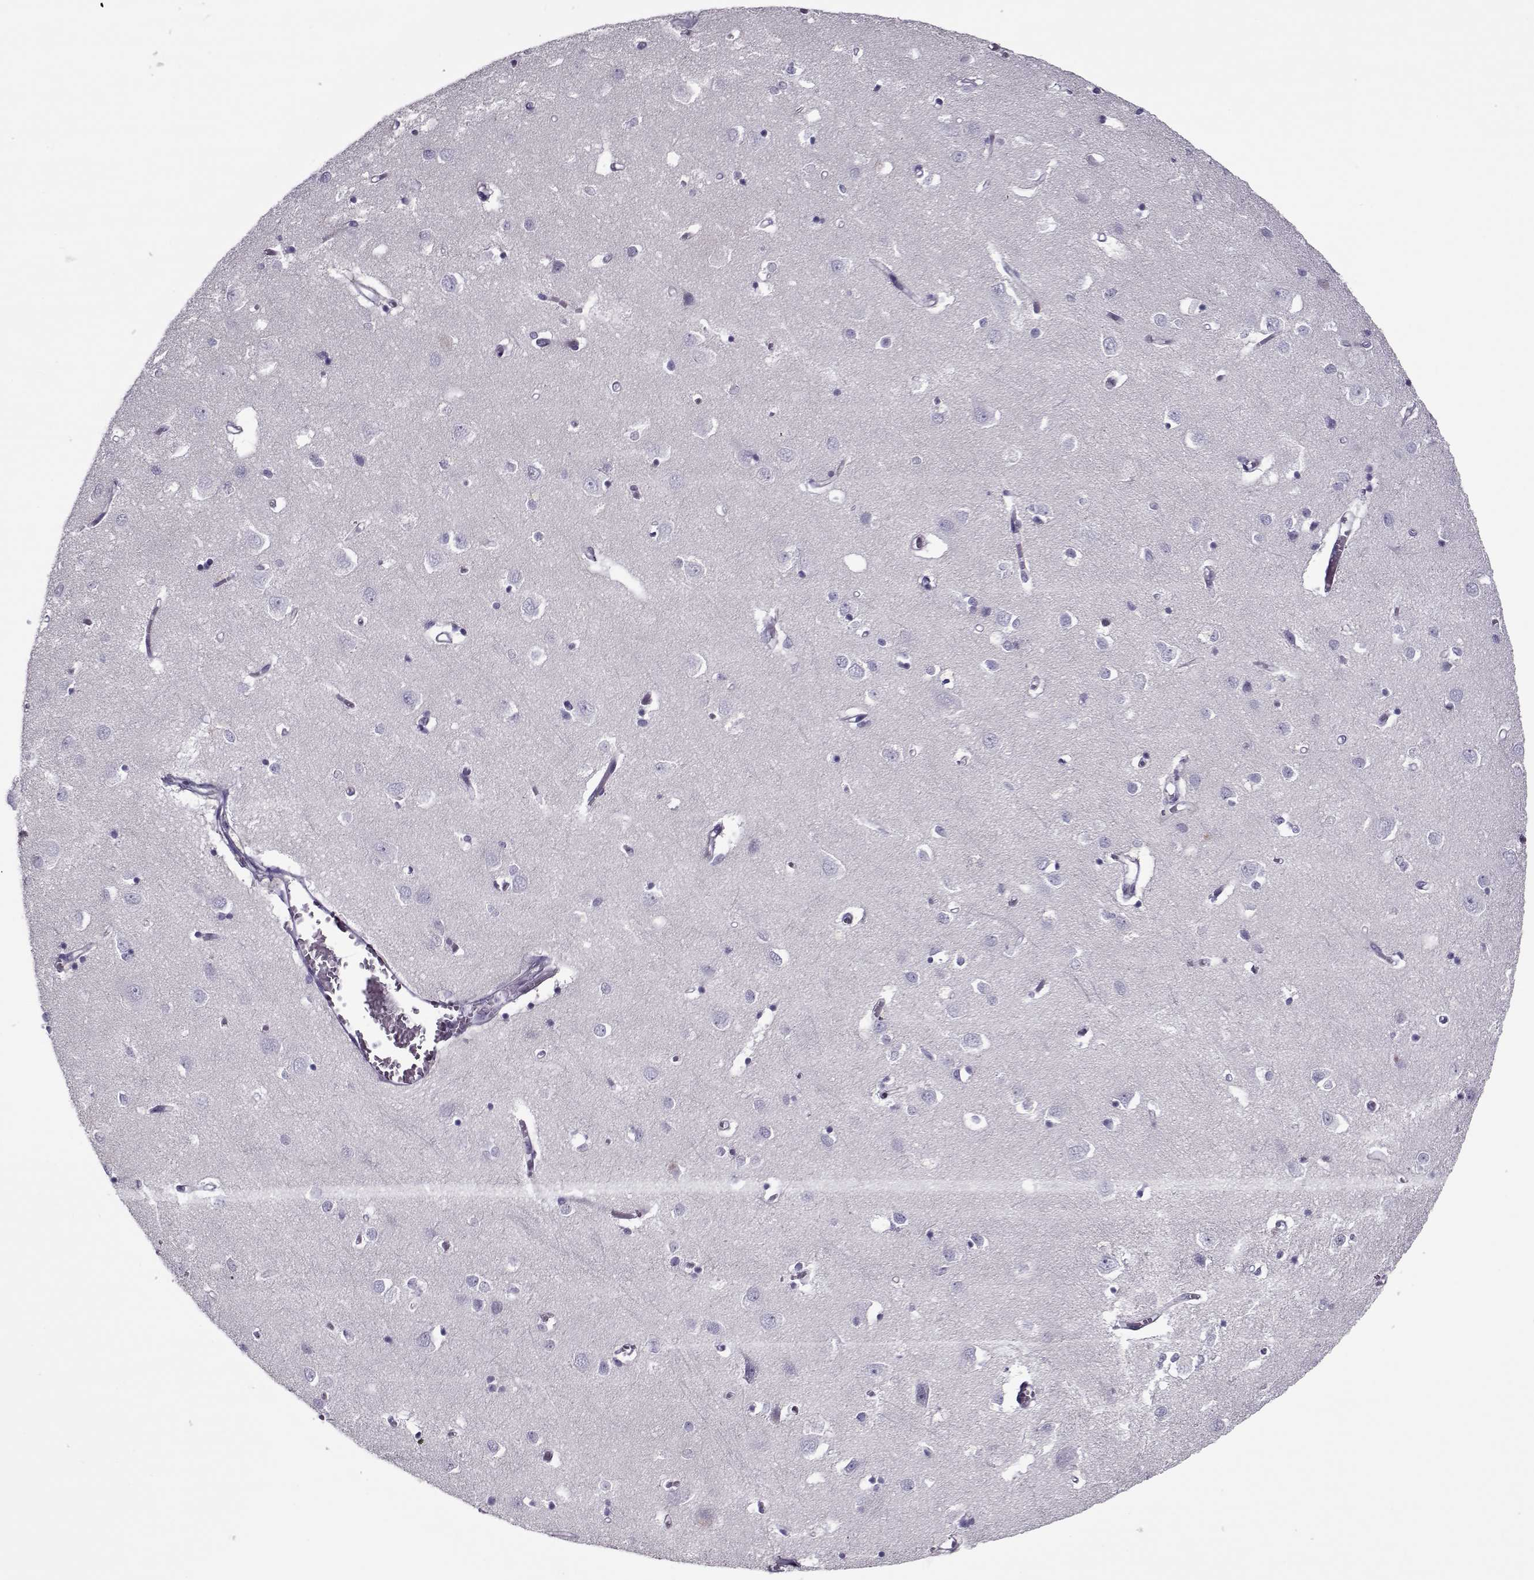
{"staining": {"intensity": "negative", "quantity": "none", "location": "none"}, "tissue": "cerebral cortex", "cell_type": "Endothelial cells", "image_type": "normal", "snomed": [{"axis": "morphology", "description": "Normal tissue, NOS"}, {"axis": "topography", "description": "Cerebral cortex"}], "caption": "Immunohistochemistry (IHC) histopathology image of normal human cerebral cortex stained for a protein (brown), which demonstrates no staining in endothelial cells.", "gene": "PP2D1", "patient": {"sex": "male", "age": 70}}